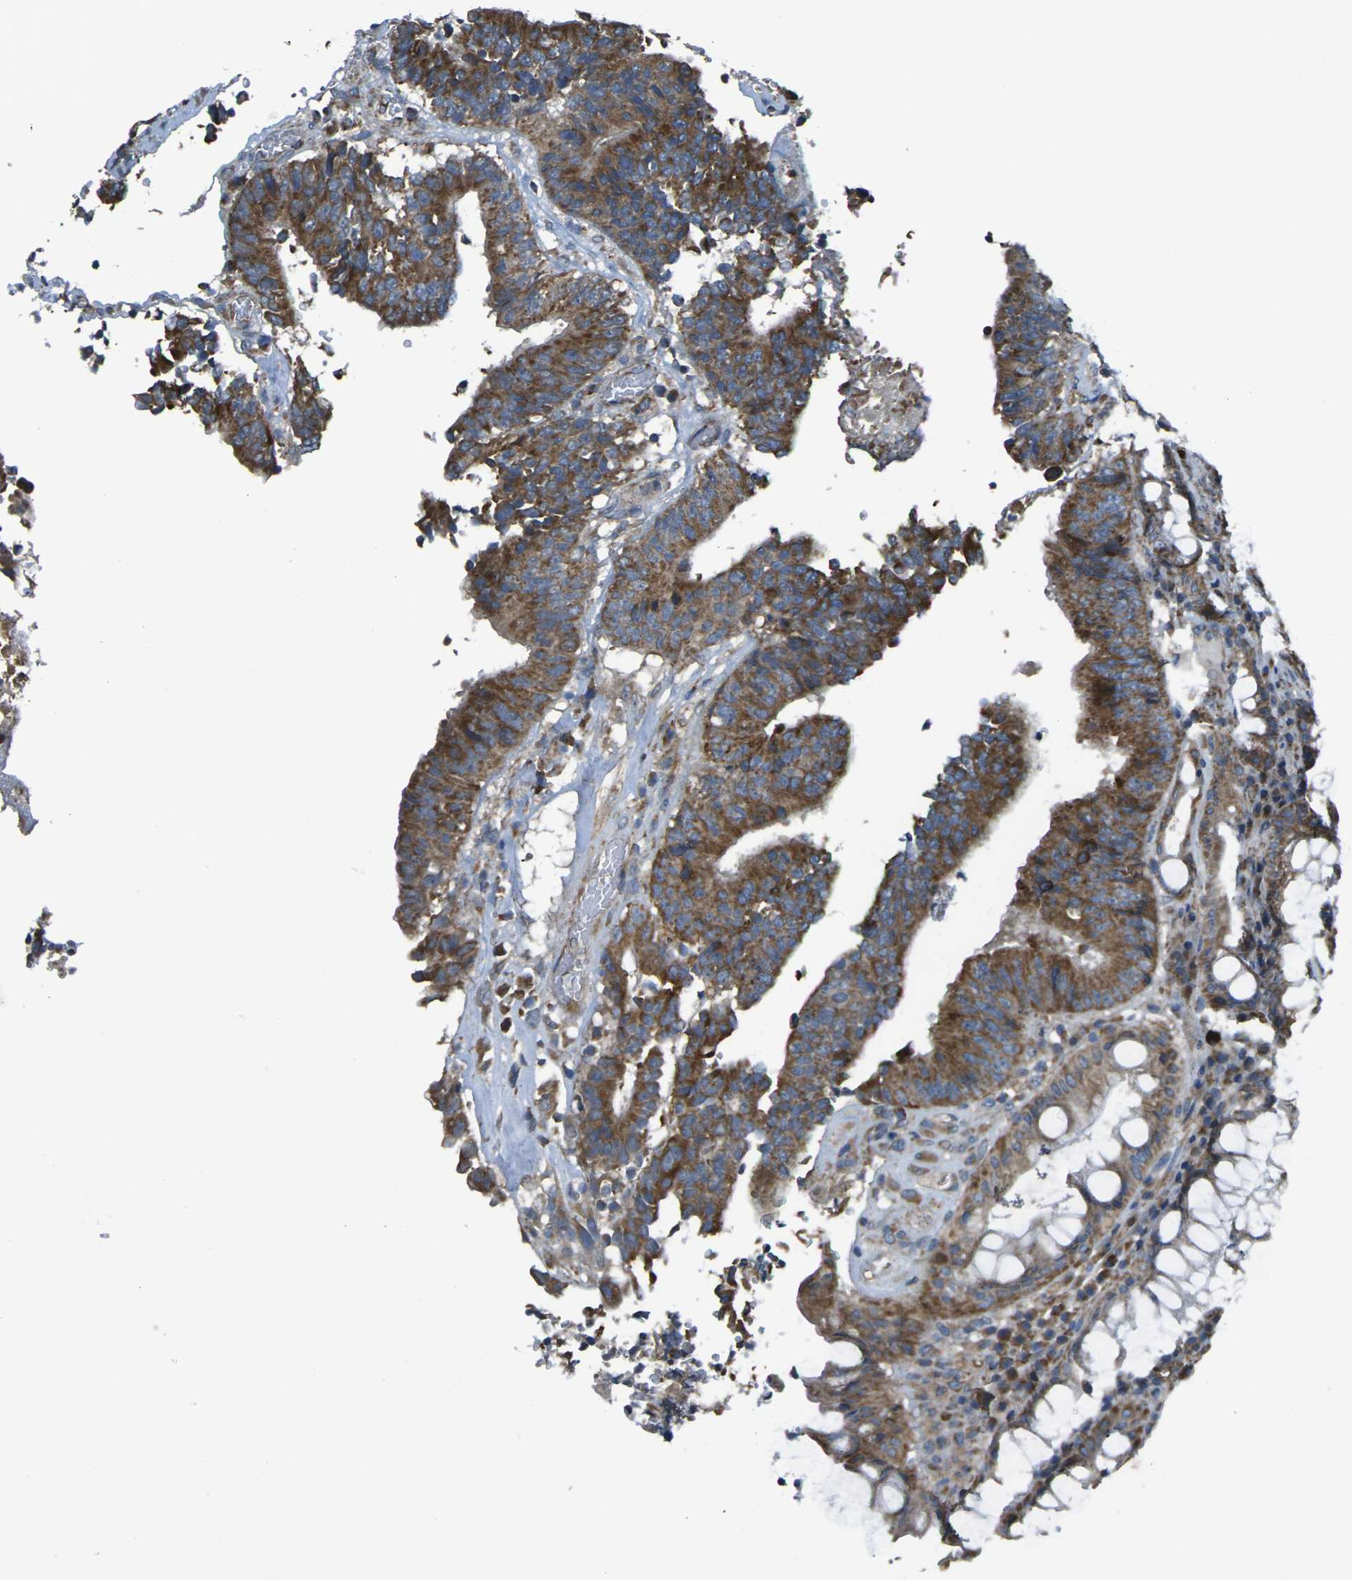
{"staining": {"intensity": "moderate", "quantity": ">75%", "location": "cytoplasmic/membranous"}, "tissue": "colorectal cancer", "cell_type": "Tumor cells", "image_type": "cancer", "snomed": [{"axis": "morphology", "description": "Adenocarcinoma, NOS"}, {"axis": "topography", "description": "Rectum"}], "caption": "Colorectal cancer (adenocarcinoma) tissue demonstrates moderate cytoplasmic/membranous expression in approximately >75% of tumor cells, visualized by immunohistochemistry.", "gene": "TMEM120B", "patient": {"sex": "male", "age": 72}}